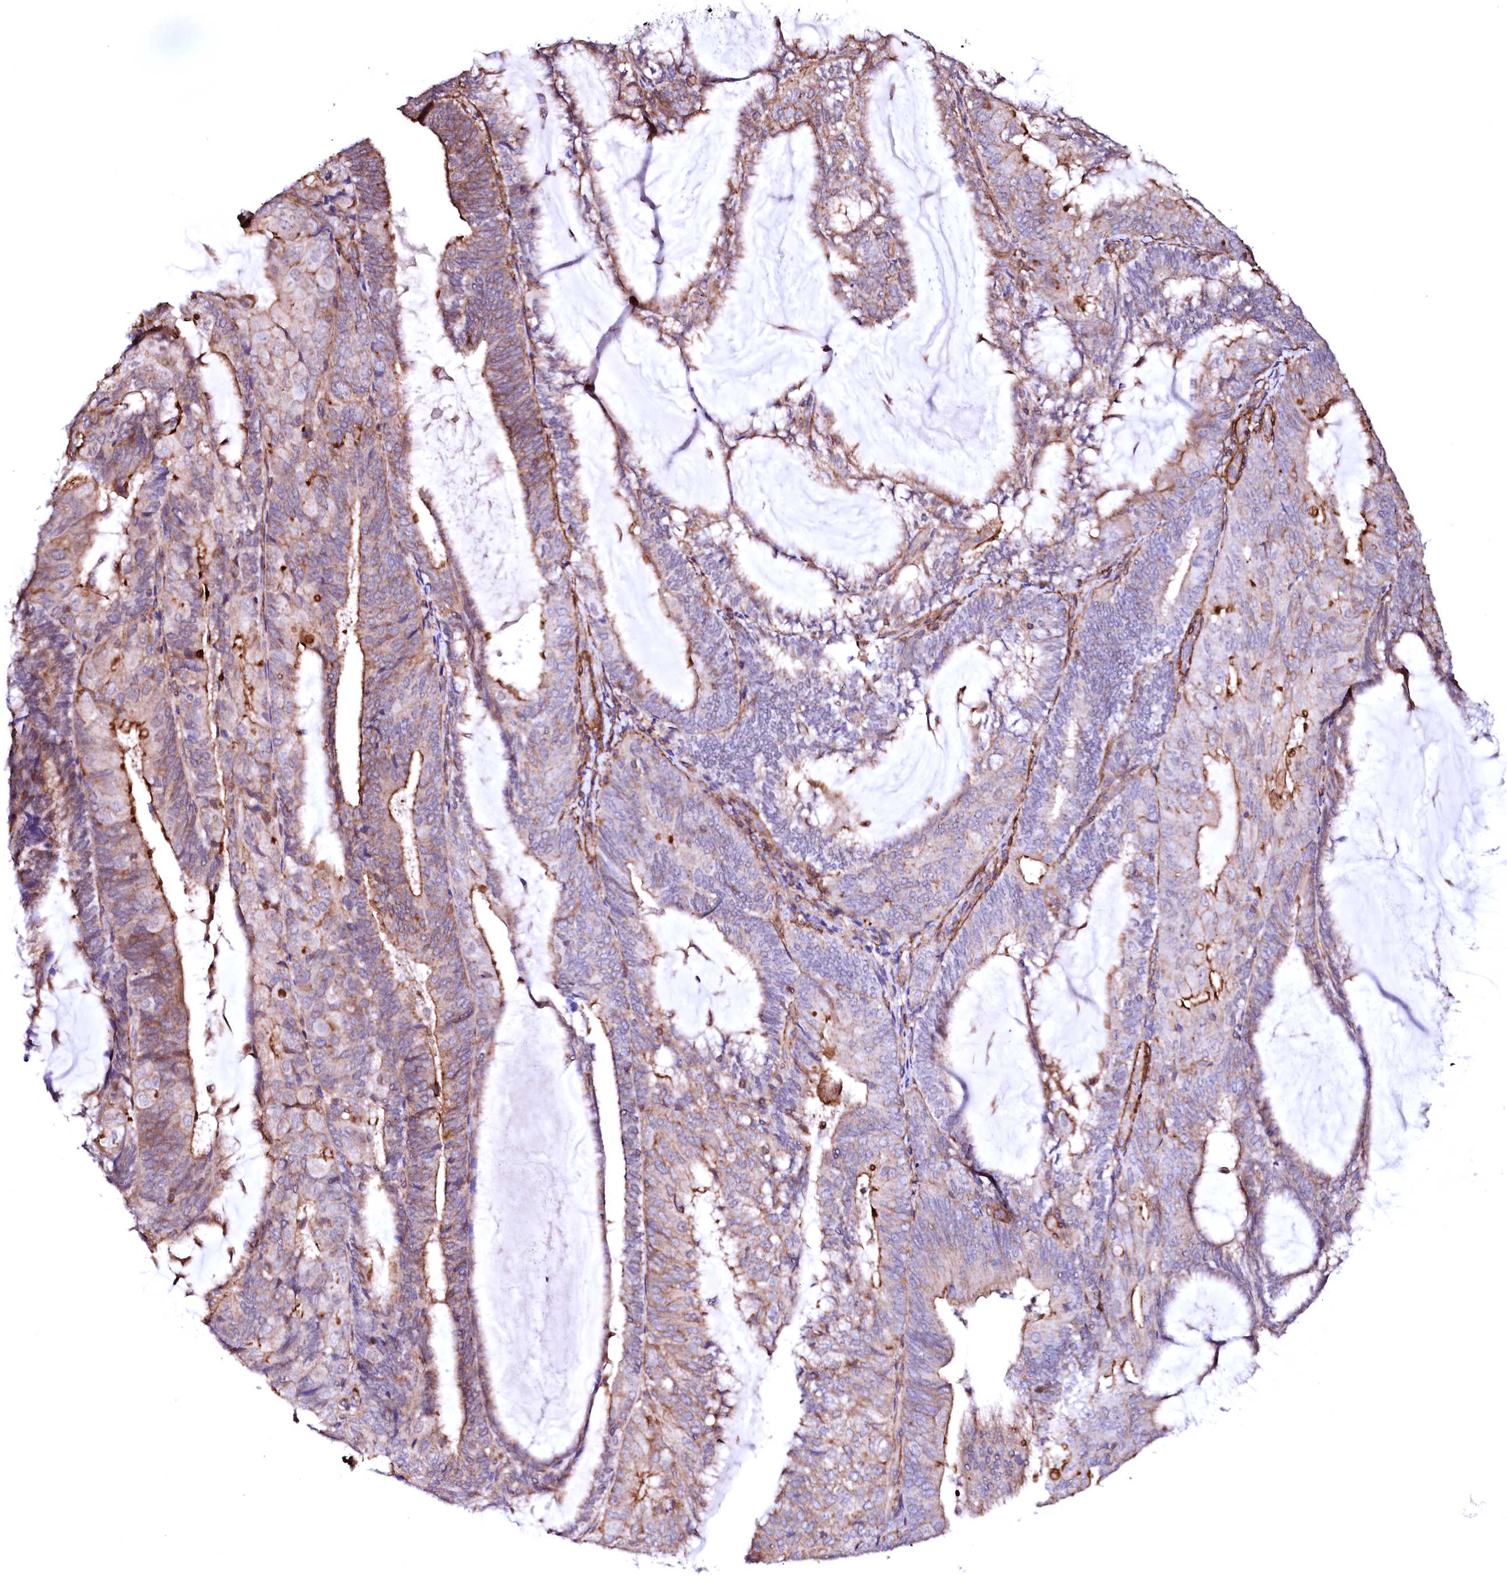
{"staining": {"intensity": "strong", "quantity": "25%-75%", "location": "cytoplasmic/membranous"}, "tissue": "endometrial cancer", "cell_type": "Tumor cells", "image_type": "cancer", "snomed": [{"axis": "morphology", "description": "Adenocarcinoma, NOS"}, {"axis": "topography", "description": "Endometrium"}], "caption": "Endometrial adenocarcinoma stained with IHC demonstrates strong cytoplasmic/membranous positivity in about 25%-75% of tumor cells.", "gene": "GPR176", "patient": {"sex": "female", "age": 81}}